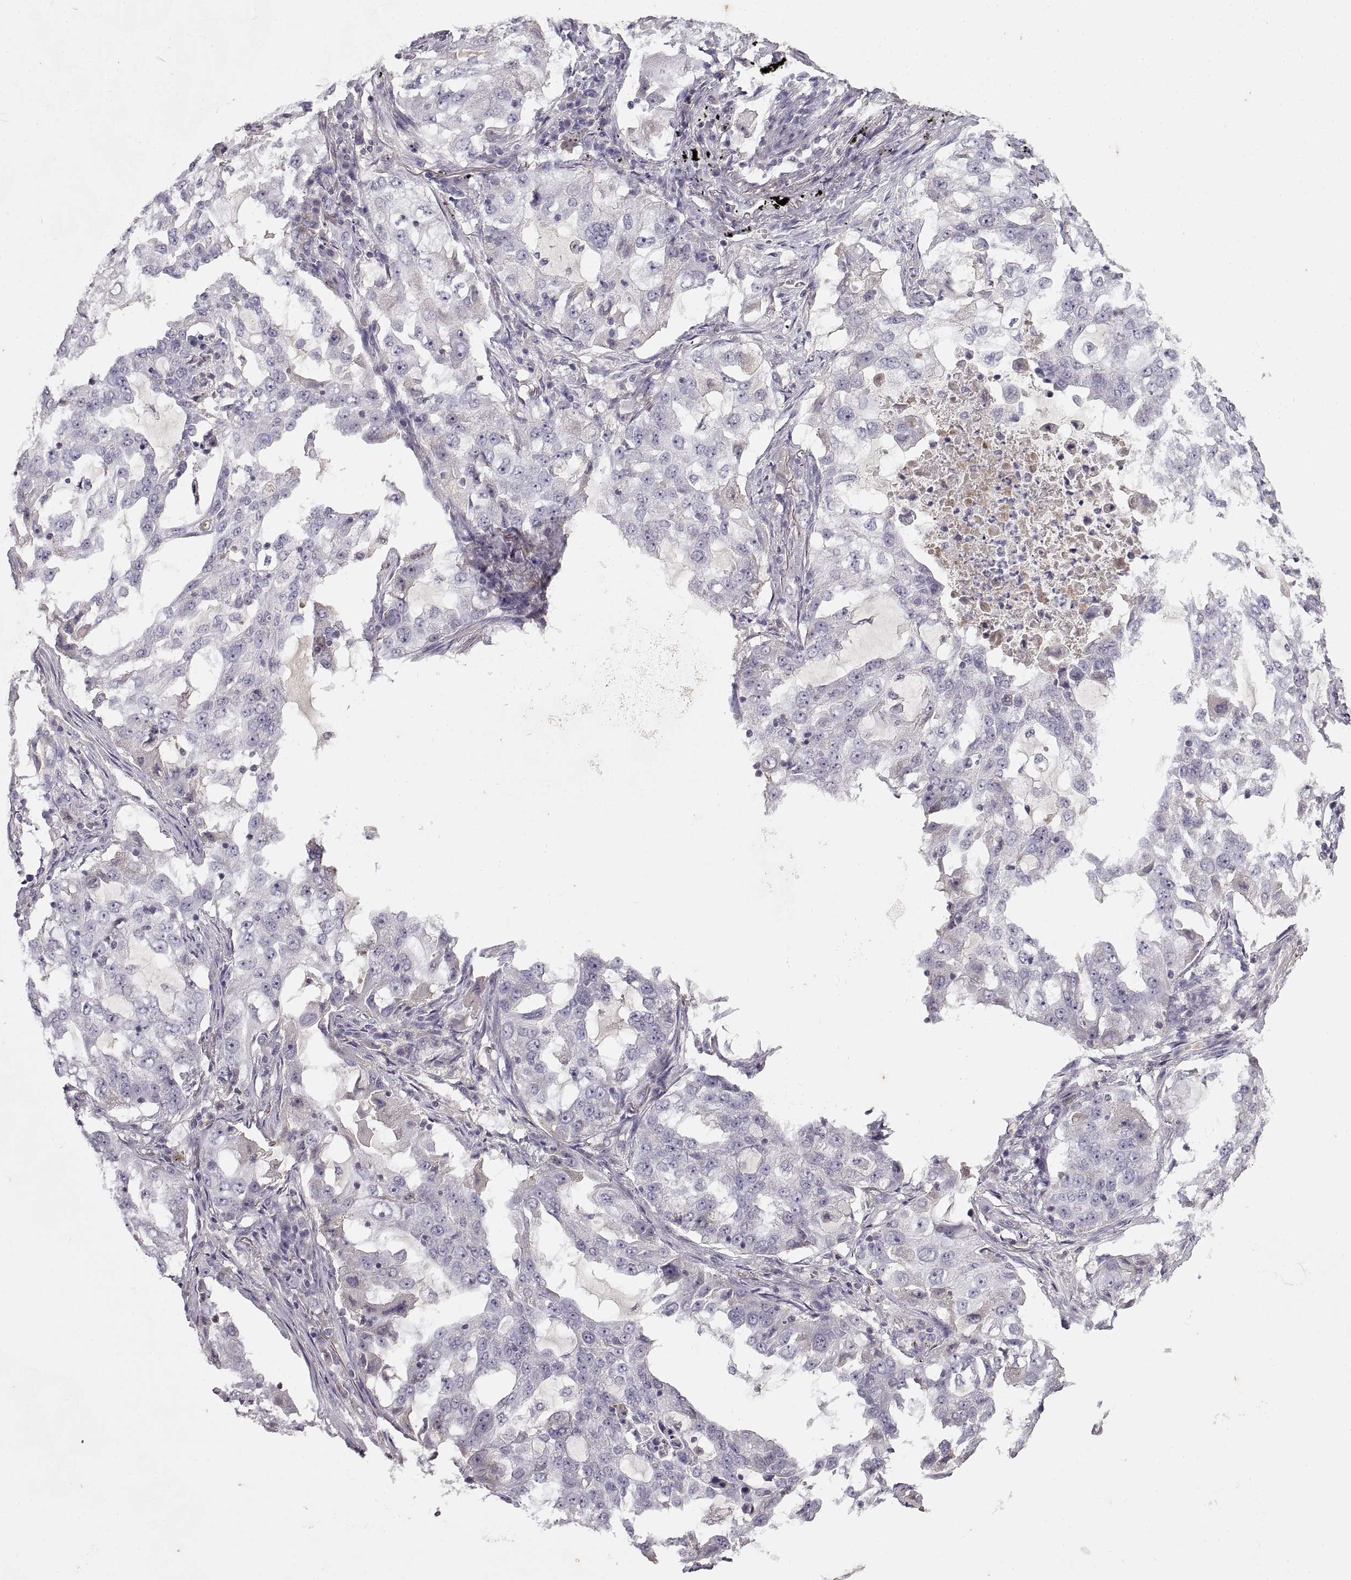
{"staining": {"intensity": "negative", "quantity": "none", "location": "none"}, "tissue": "lung cancer", "cell_type": "Tumor cells", "image_type": "cancer", "snomed": [{"axis": "morphology", "description": "Adenocarcinoma, NOS"}, {"axis": "topography", "description": "Lung"}], "caption": "Human lung cancer stained for a protein using immunohistochemistry demonstrates no positivity in tumor cells.", "gene": "ADAM11", "patient": {"sex": "female", "age": 61}}